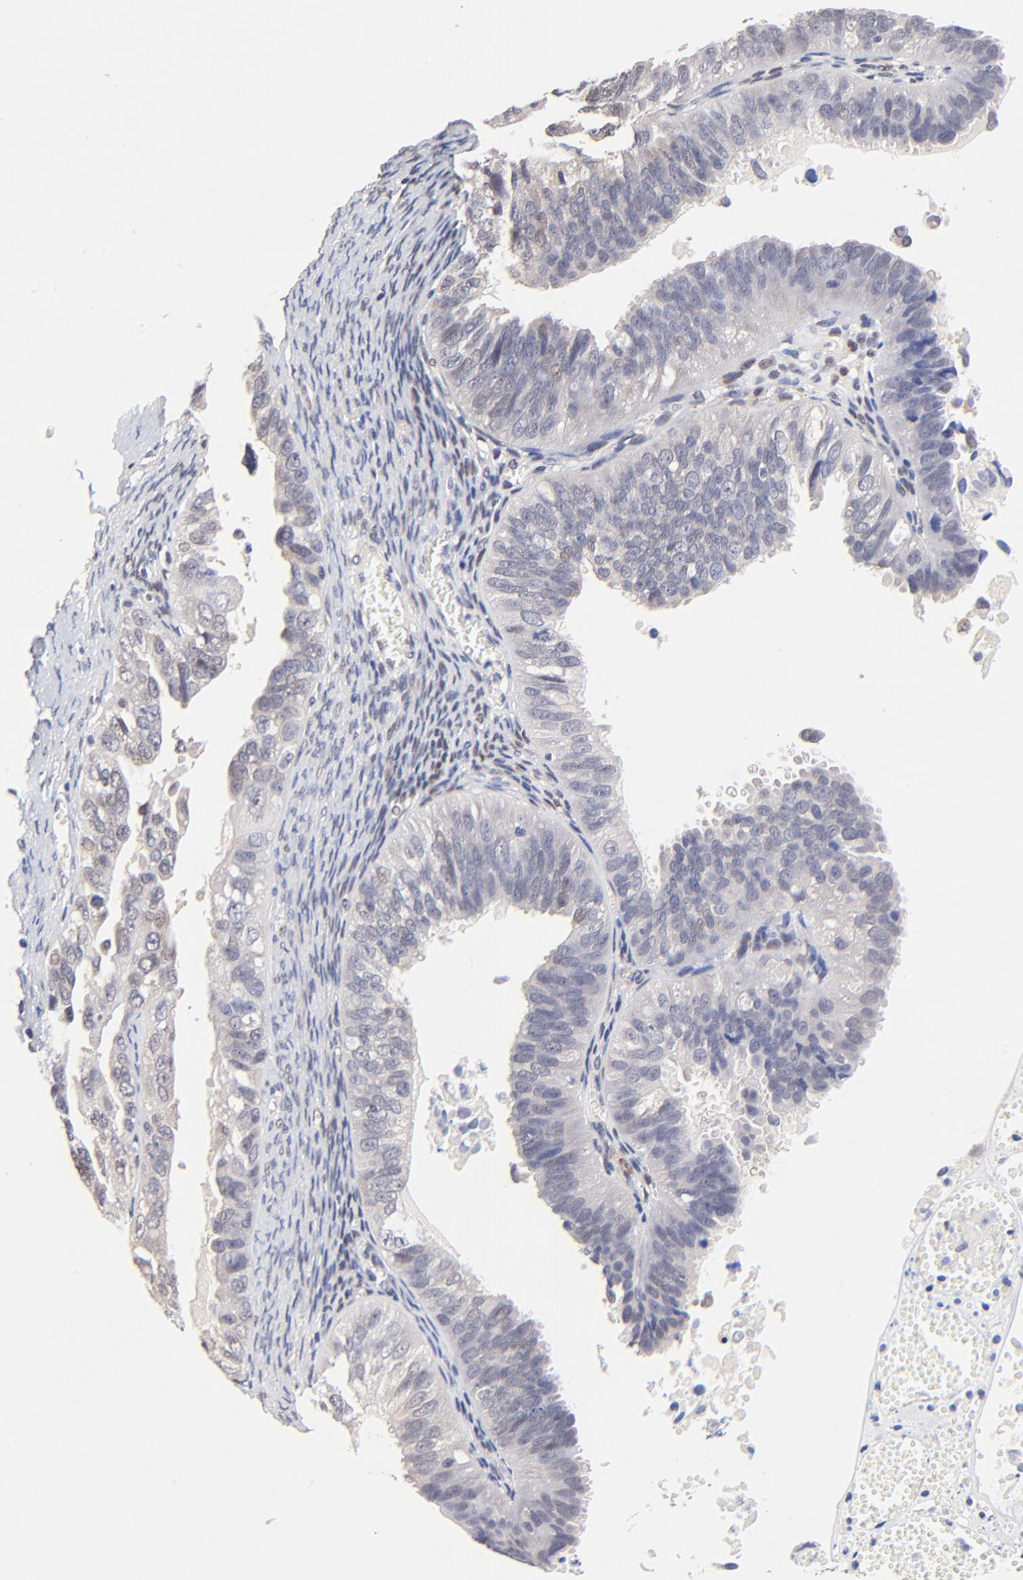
{"staining": {"intensity": "negative", "quantity": "none", "location": "none"}, "tissue": "ovarian cancer", "cell_type": "Tumor cells", "image_type": "cancer", "snomed": [{"axis": "morphology", "description": "Carcinoma, endometroid"}, {"axis": "topography", "description": "Ovary"}], "caption": "Ovarian cancer (endometroid carcinoma) stained for a protein using immunohistochemistry (IHC) demonstrates no expression tumor cells.", "gene": "TXNL1", "patient": {"sex": "female", "age": 85}}